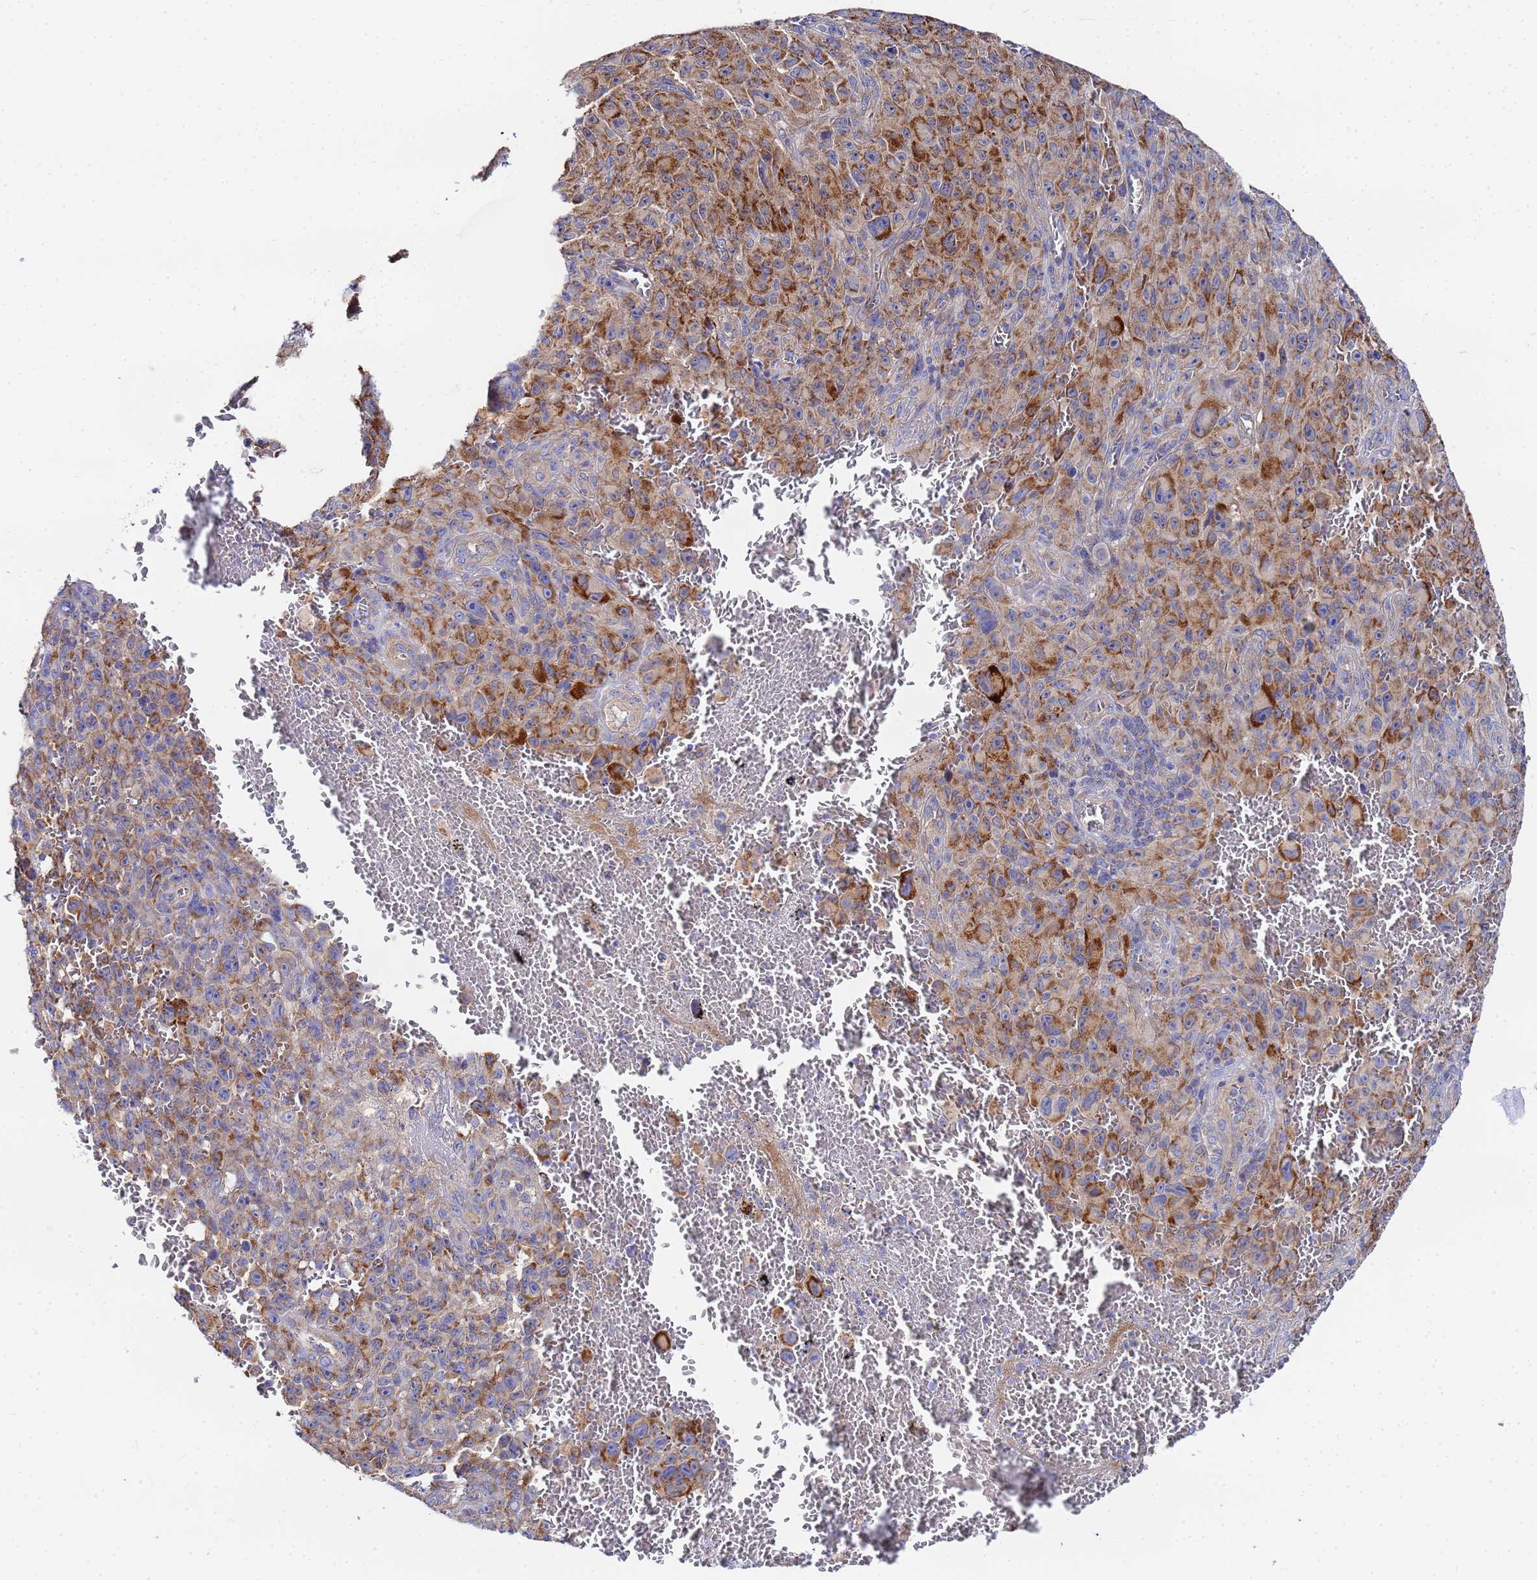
{"staining": {"intensity": "moderate", "quantity": ">75%", "location": "cytoplasmic/membranous"}, "tissue": "melanoma", "cell_type": "Tumor cells", "image_type": "cancer", "snomed": [{"axis": "morphology", "description": "Malignant melanoma, NOS"}, {"axis": "topography", "description": "Skin"}], "caption": "The immunohistochemical stain shows moderate cytoplasmic/membranous positivity in tumor cells of malignant melanoma tissue.", "gene": "FAHD2A", "patient": {"sex": "female", "age": 82}}